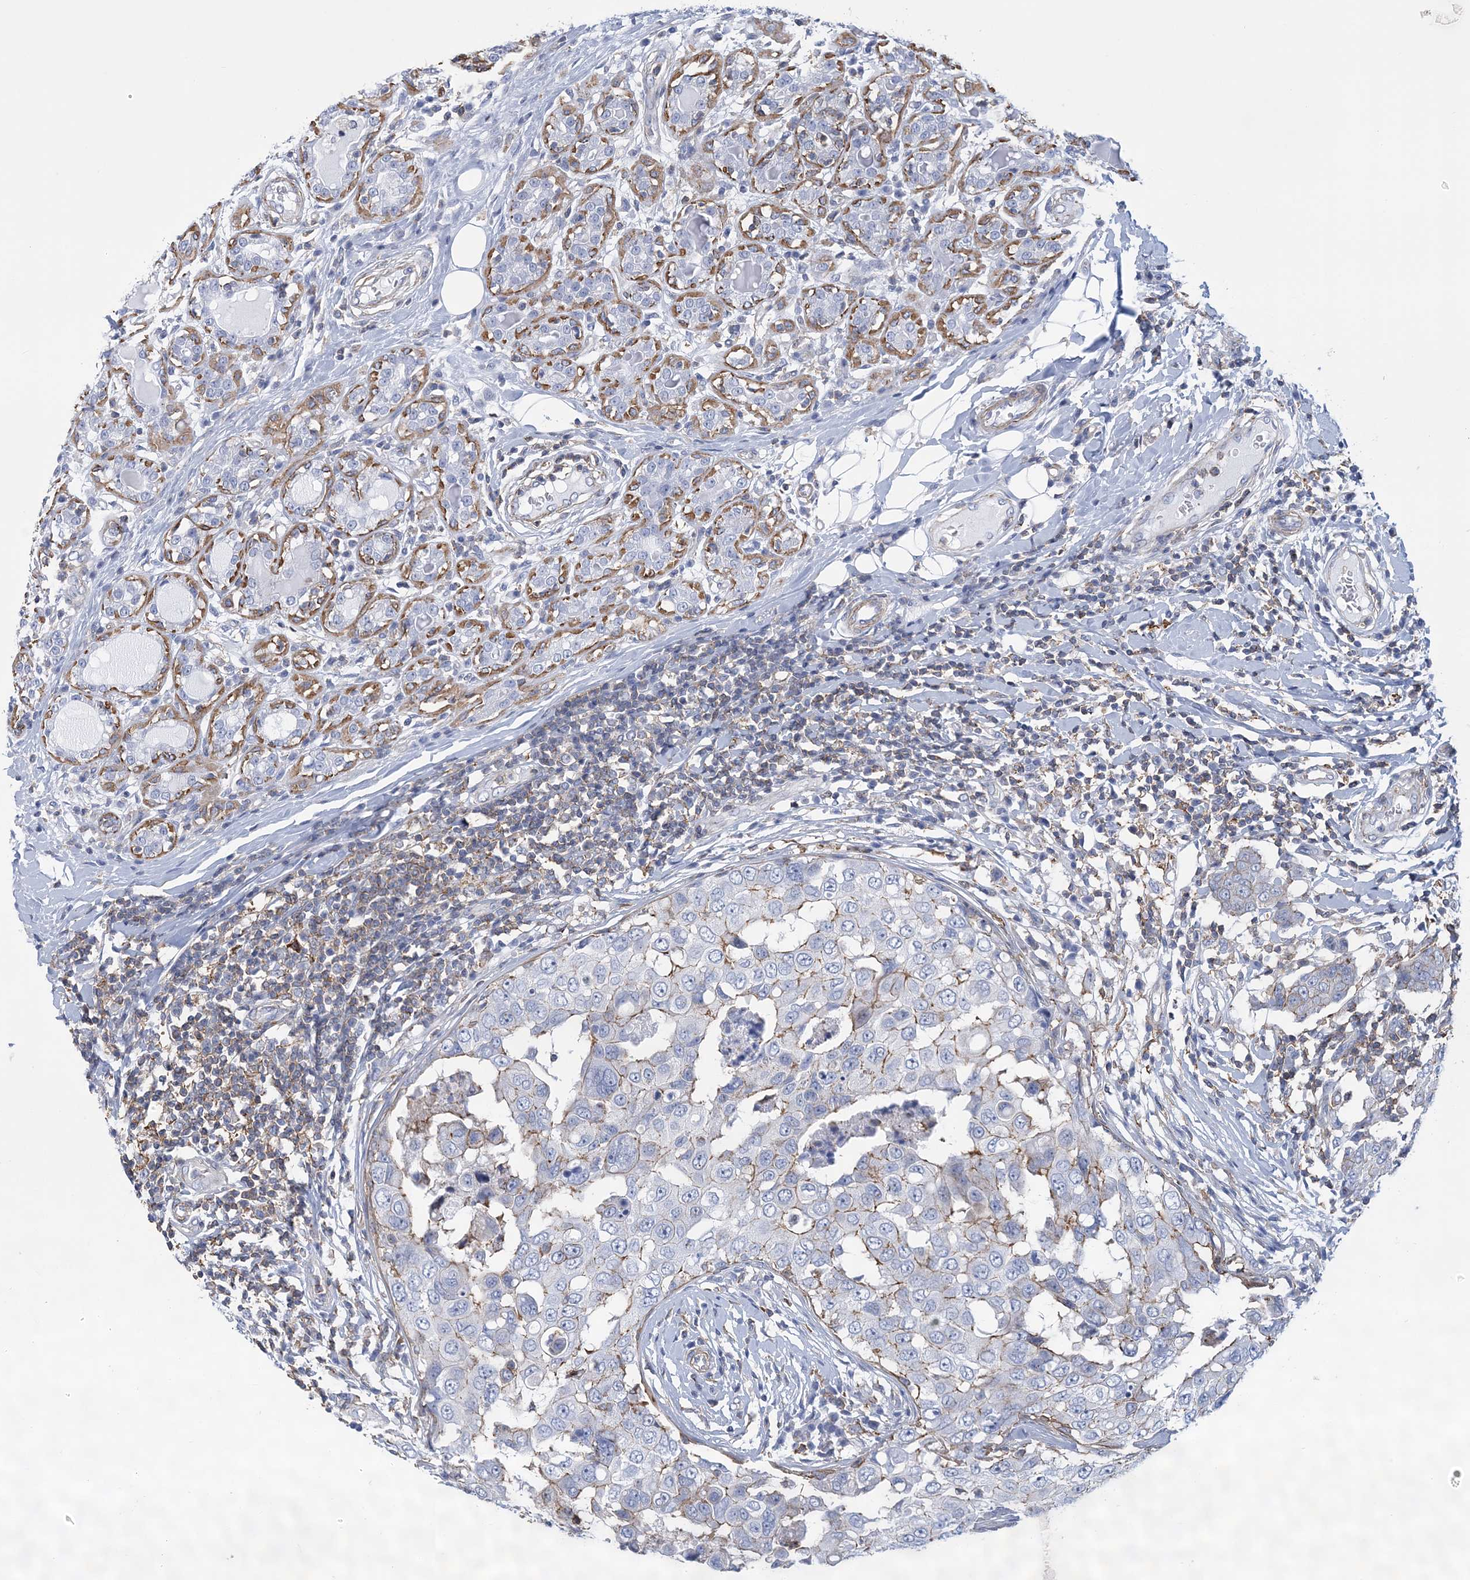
{"staining": {"intensity": "moderate", "quantity": "<25%", "location": "cytoplasmic/membranous"}, "tissue": "breast cancer", "cell_type": "Tumor cells", "image_type": "cancer", "snomed": [{"axis": "morphology", "description": "Duct carcinoma"}, {"axis": "topography", "description": "Breast"}], "caption": "Breast cancer (invasive ductal carcinoma) was stained to show a protein in brown. There is low levels of moderate cytoplasmic/membranous expression in approximately <25% of tumor cells.", "gene": "C11orf21", "patient": {"sex": "female", "age": 27}}